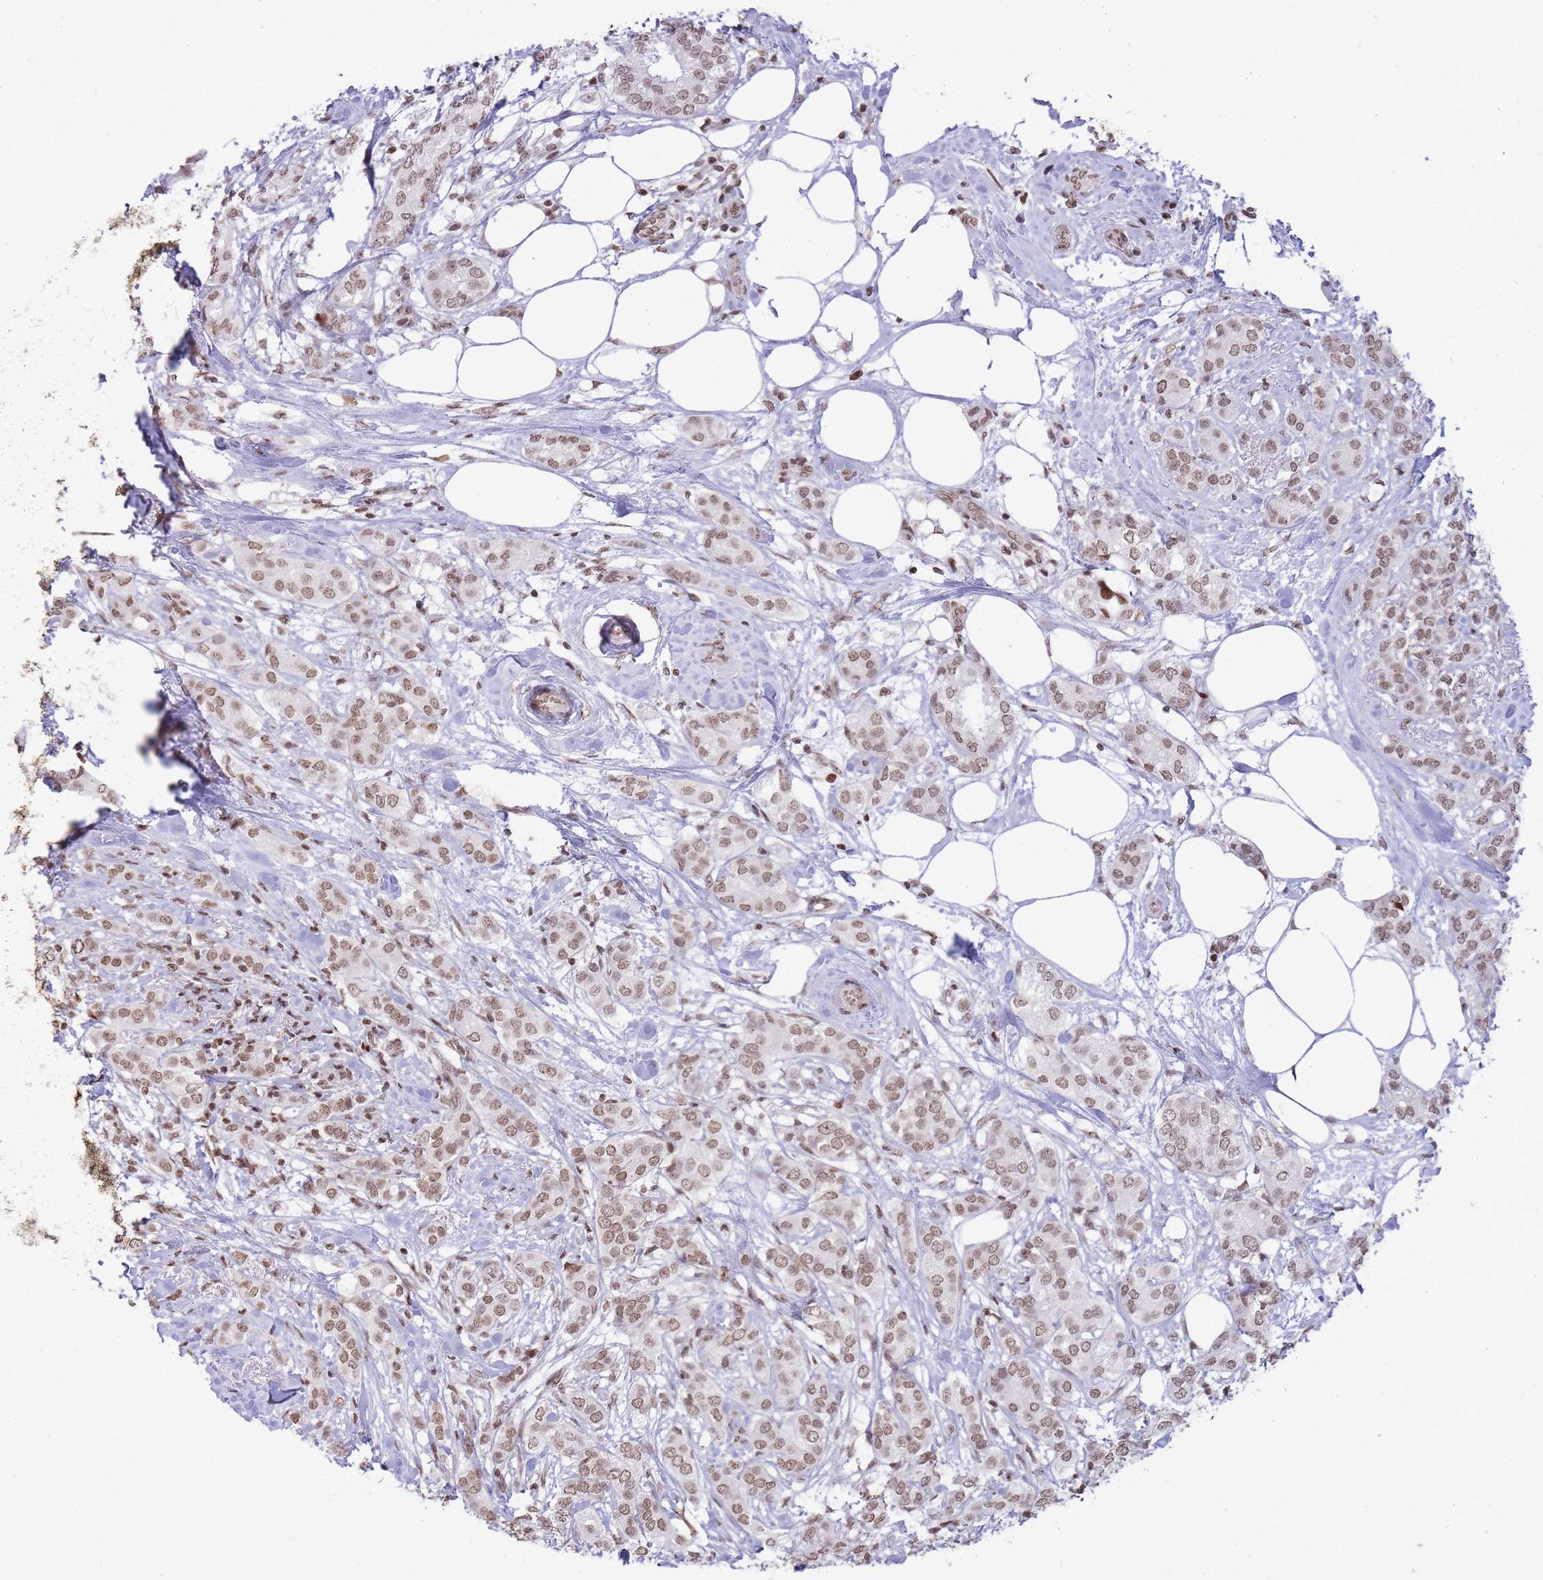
{"staining": {"intensity": "moderate", "quantity": ">75%", "location": "nuclear"}, "tissue": "breast cancer", "cell_type": "Tumor cells", "image_type": "cancer", "snomed": [{"axis": "morphology", "description": "Duct carcinoma"}, {"axis": "topography", "description": "Breast"}], "caption": "Immunohistochemistry (DAB) staining of human invasive ductal carcinoma (breast) exhibits moderate nuclear protein staining in approximately >75% of tumor cells.", "gene": "SHISAL1", "patient": {"sex": "female", "age": 73}}